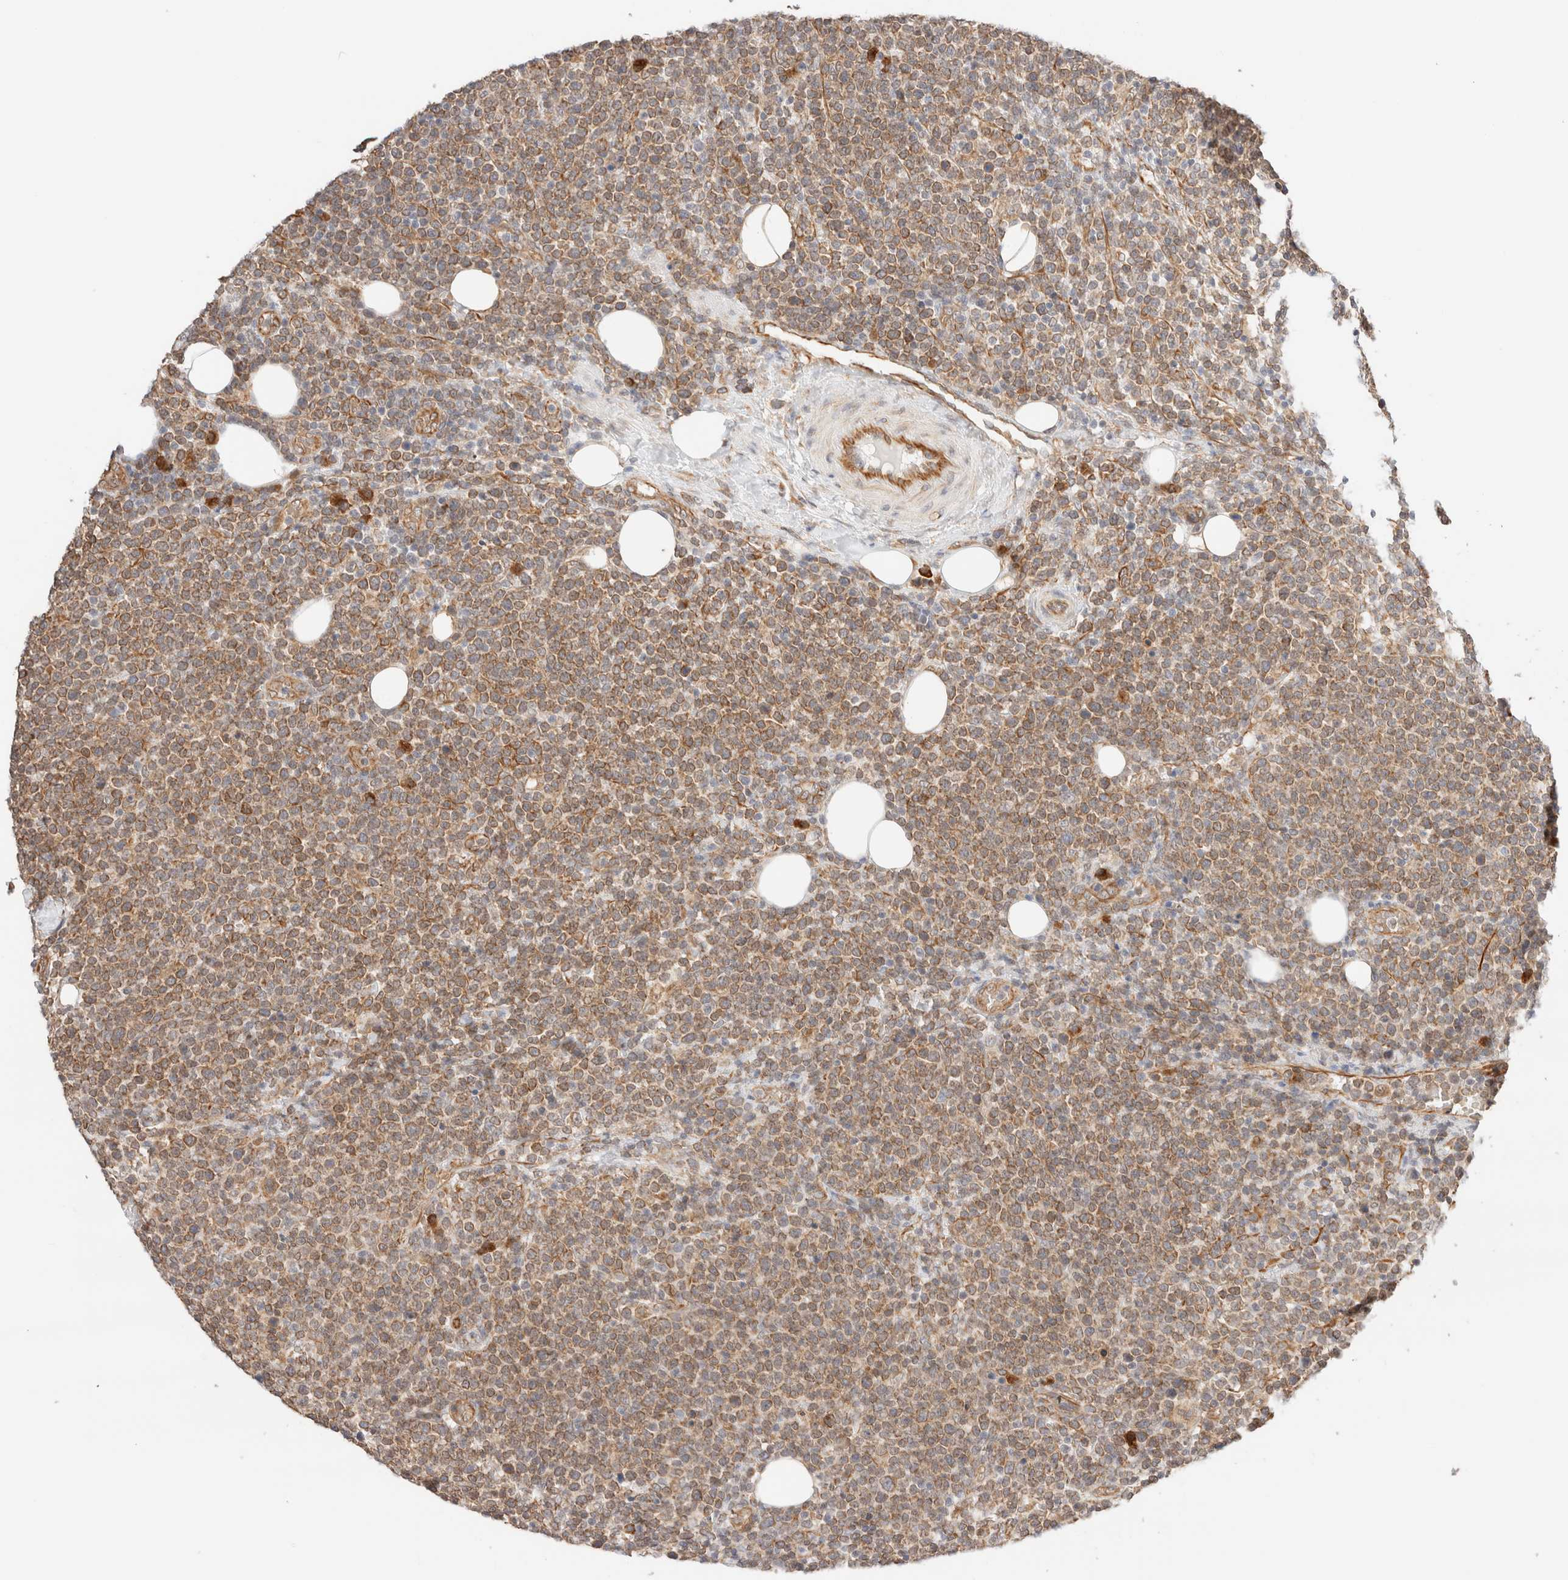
{"staining": {"intensity": "moderate", "quantity": ">75%", "location": "cytoplasmic/membranous"}, "tissue": "lymphoma", "cell_type": "Tumor cells", "image_type": "cancer", "snomed": [{"axis": "morphology", "description": "Malignant lymphoma, non-Hodgkin's type, High grade"}, {"axis": "topography", "description": "Lymph node"}], "caption": "Immunohistochemical staining of lymphoma displays medium levels of moderate cytoplasmic/membranous protein positivity in approximately >75% of tumor cells. The staining is performed using DAB brown chromogen to label protein expression. The nuclei are counter-stained blue using hematoxylin.", "gene": "SYVN1", "patient": {"sex": "male", "age": 61}}